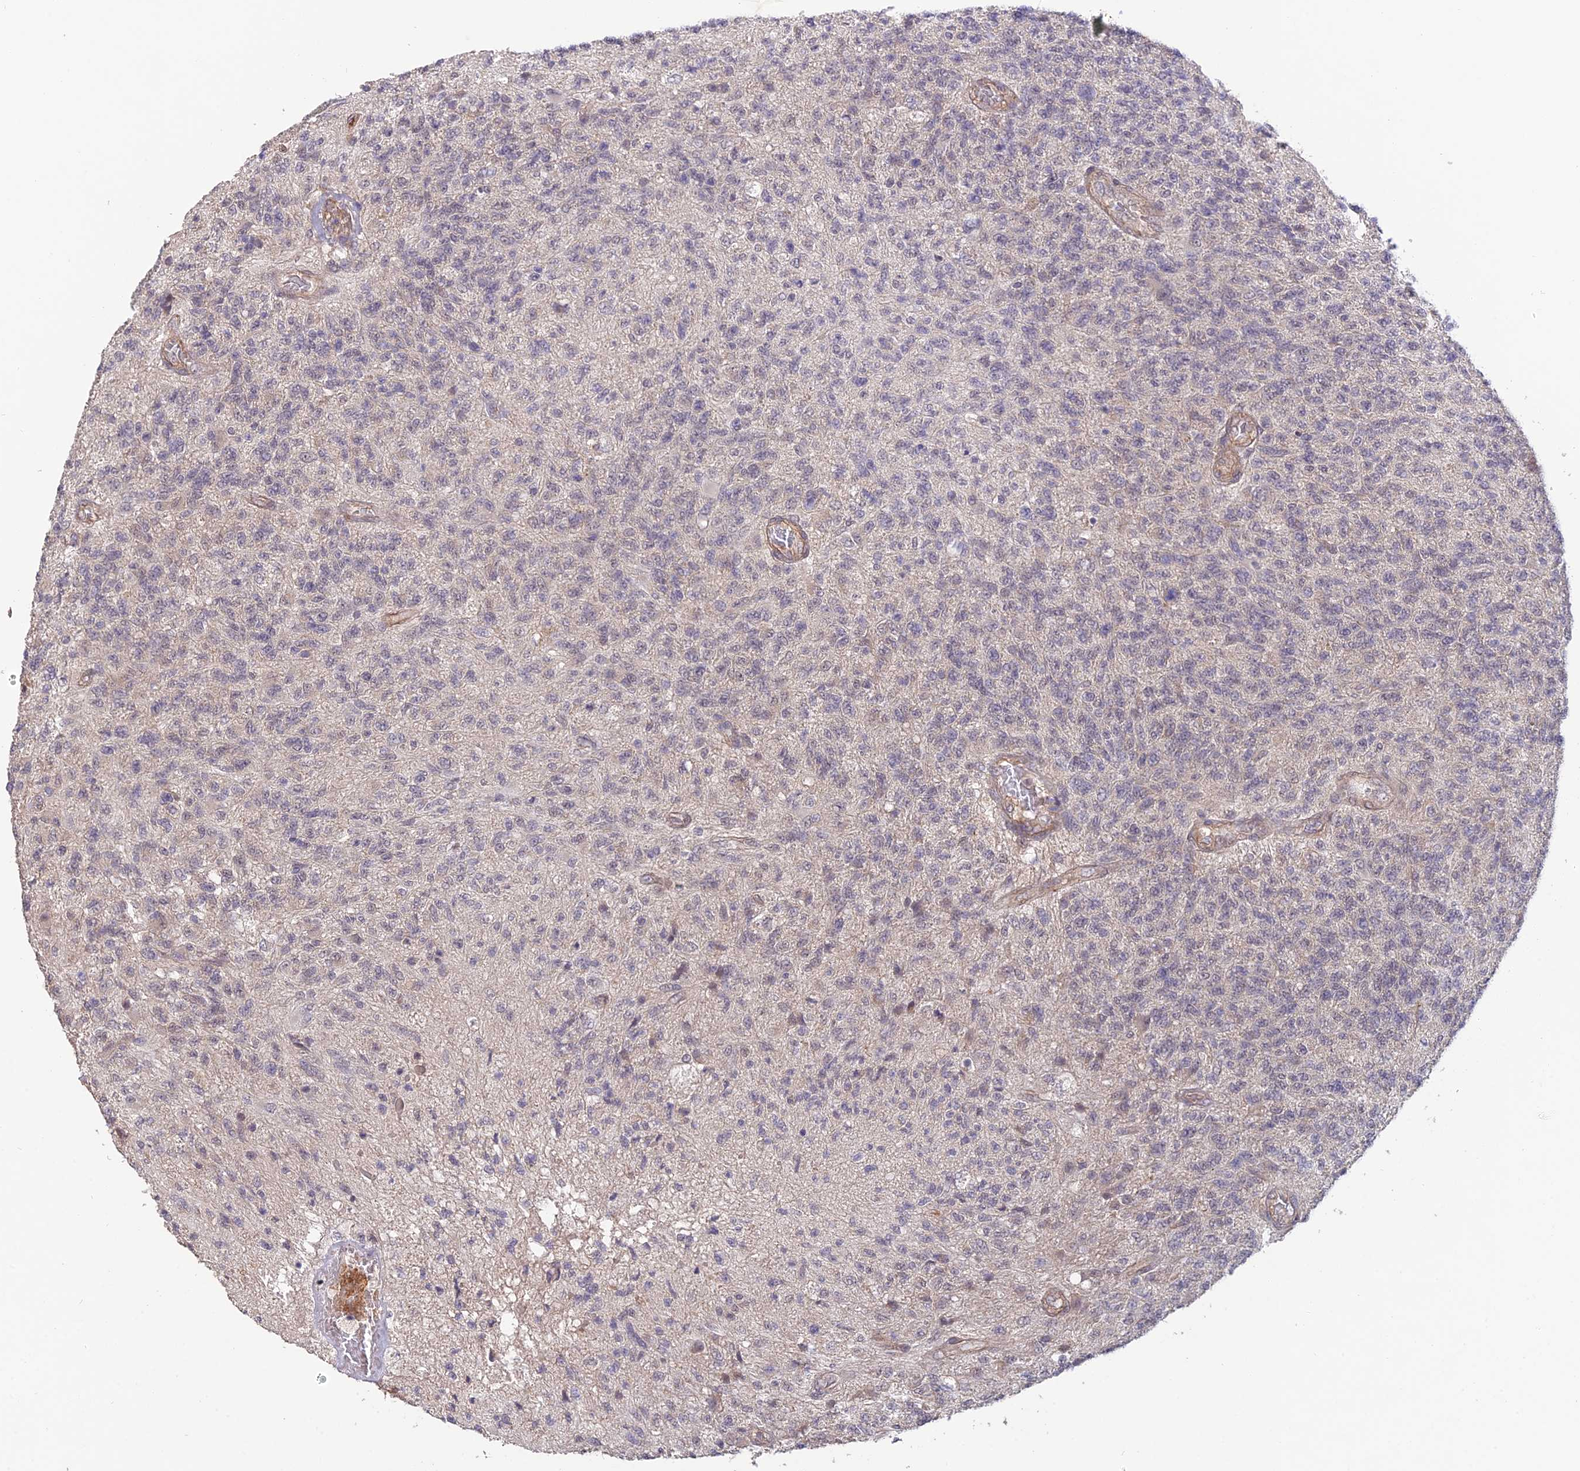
{"staining": {"intensity": "negative", "quantity": "none", "location": "none"}, "tissue": "glioma", "cell_type": "Tumor cells", "image_type": "cancer", "snomed": [{"axis": "morphology", "description": "Glioma, malignant, High grade"}, {"axis": "topography", "description": "Brain"}], "caption": "Malignant high-grade glioma was stained to show a protein in brown. There is no significant staining in tumor cells.", "gene": "PAGR1", "patient": {"sex": "male", "age": 56}}